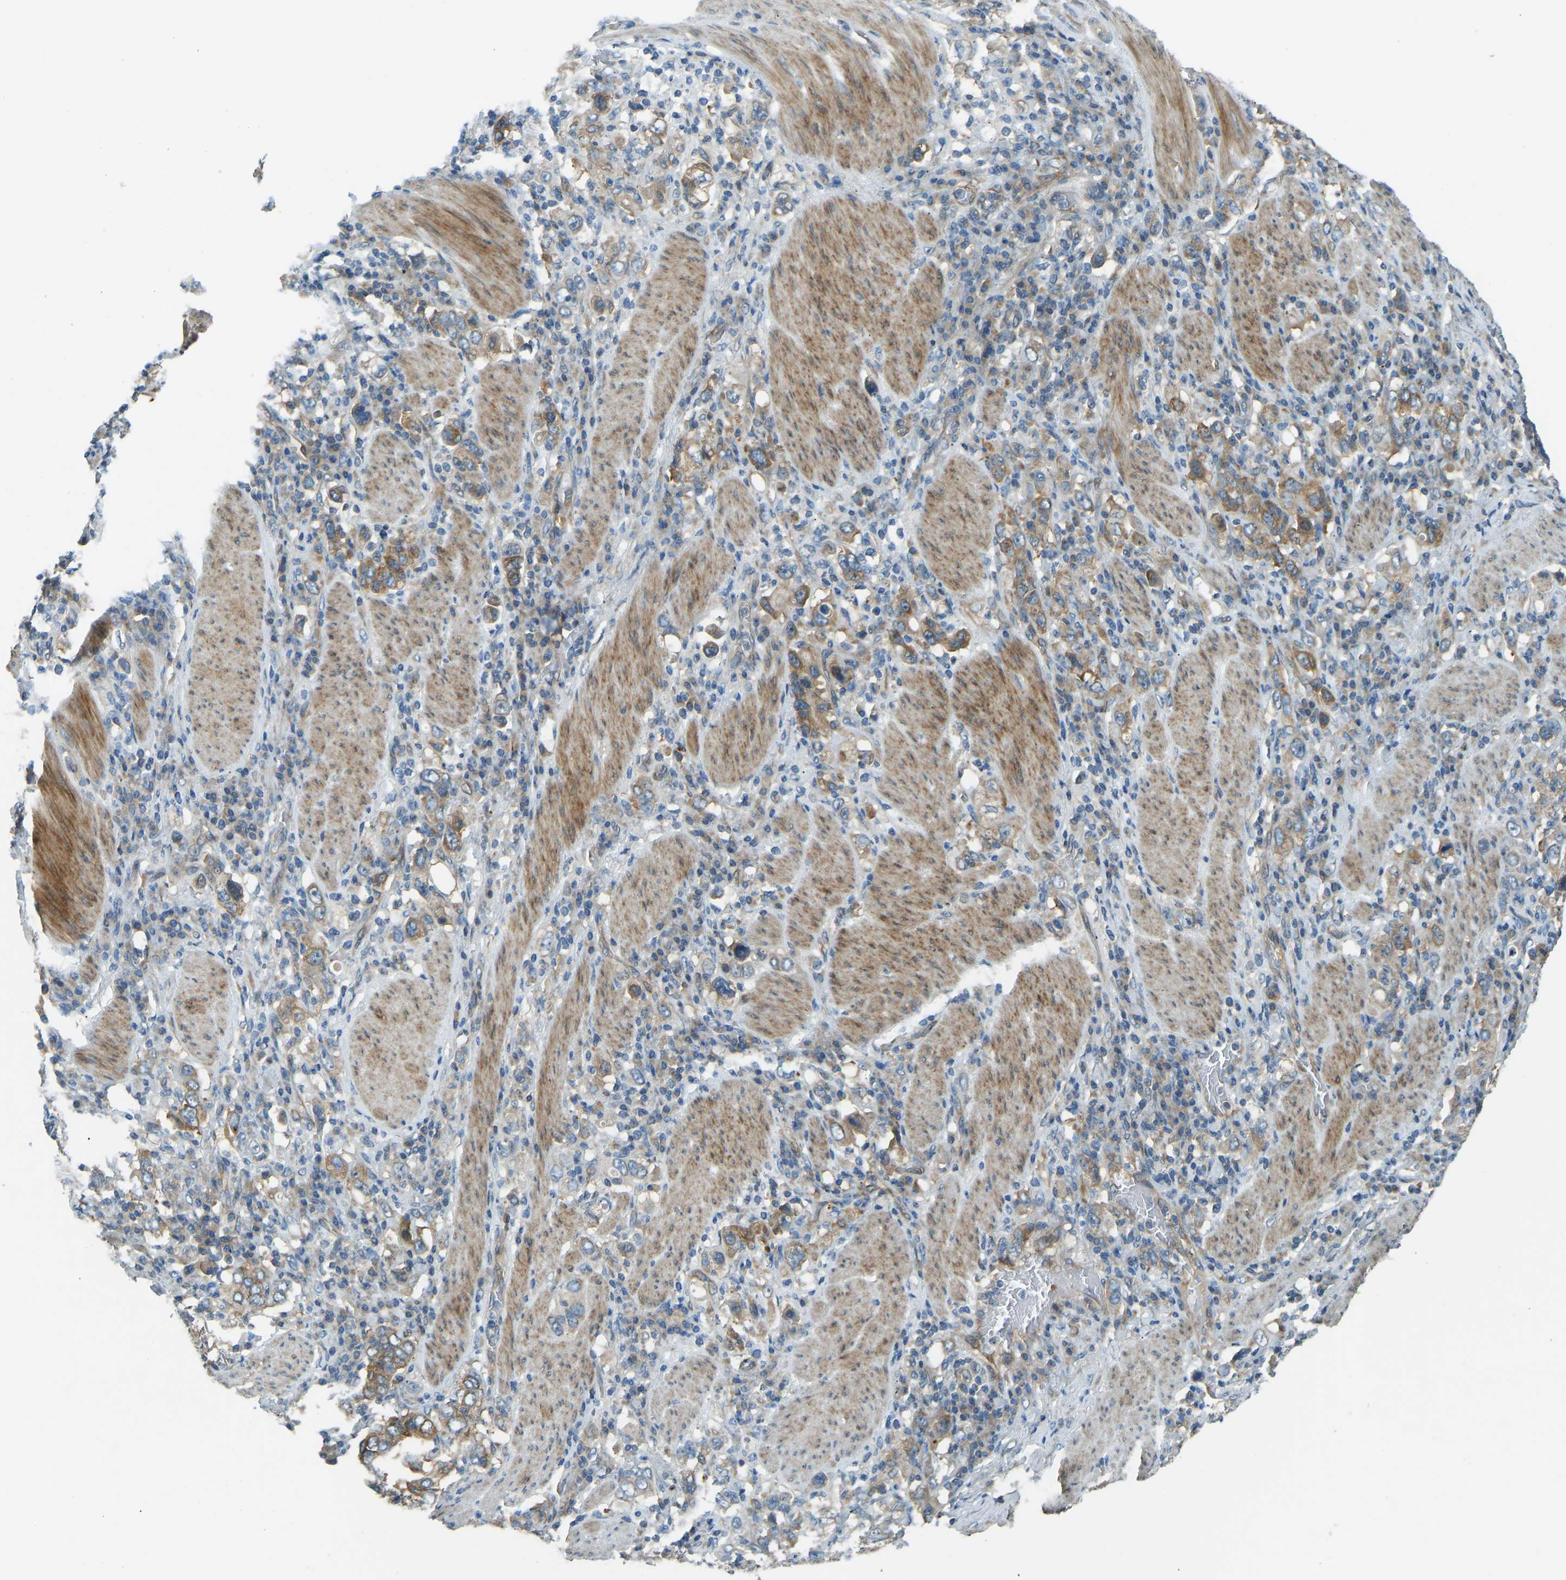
{"staining": {"intensity": "moderate", "quantity": ">75%", "location": "cytoplasmic/membranous"}, "tissue": "stomach cancer", "cell_type": "Tumor cells", "image_type": "cancer", "snomed": [{"axis": "morphology", "description": "Adenocarcinoma, NOS"}, {"axis": "topography", "description": "Stomach, upper"}], "caption": "Immunohistochemical staining of stomach adenocarcinoma reveals medium levels of moderate cytoplasmic/membranous positivity in approximately >75% of tumor cells.", "gene": "STAU2", "patient": {"sex": "male", "age": 62}}